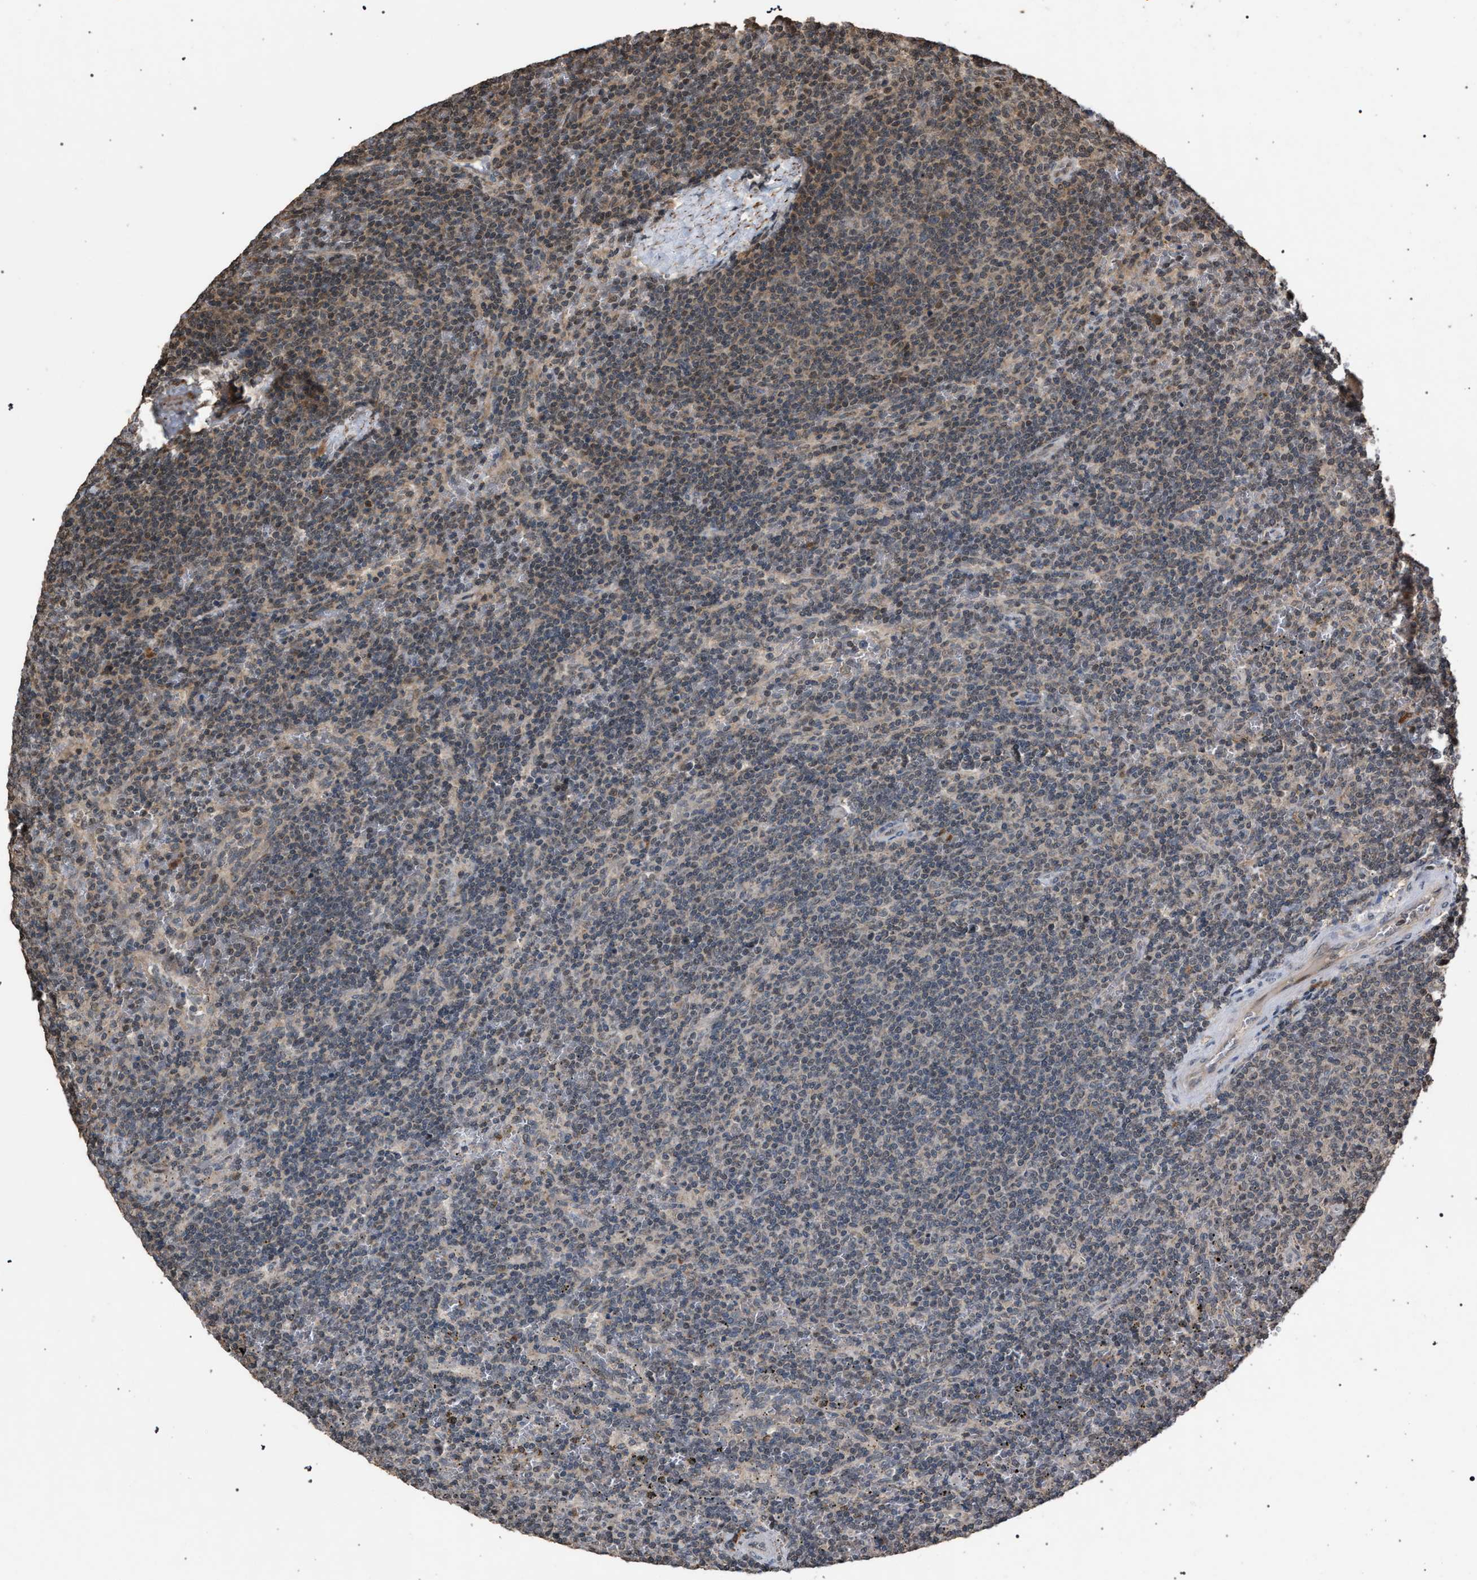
{"staining": {"intensity": "weak", "quantity": "<25%", "location": "cytoplasmic/membranous"}, "tissue": "lymphoma", "cell_type": "Tumor cells", "image_type": "cancer", "snomed": [{"axis": "morphology", "description": "Malignant lymphoma, non-Hodgkin's type, Low grade"}, {"axis": "topography", "description": "Spleen"}], "caption": "Micrograph shows no significant protein expression in tumor cells of low-grade malignant lymphoma, non-Hodgkin's type.", "gene": "NAA35", "patient": {"sex": "female", "age": 50}}